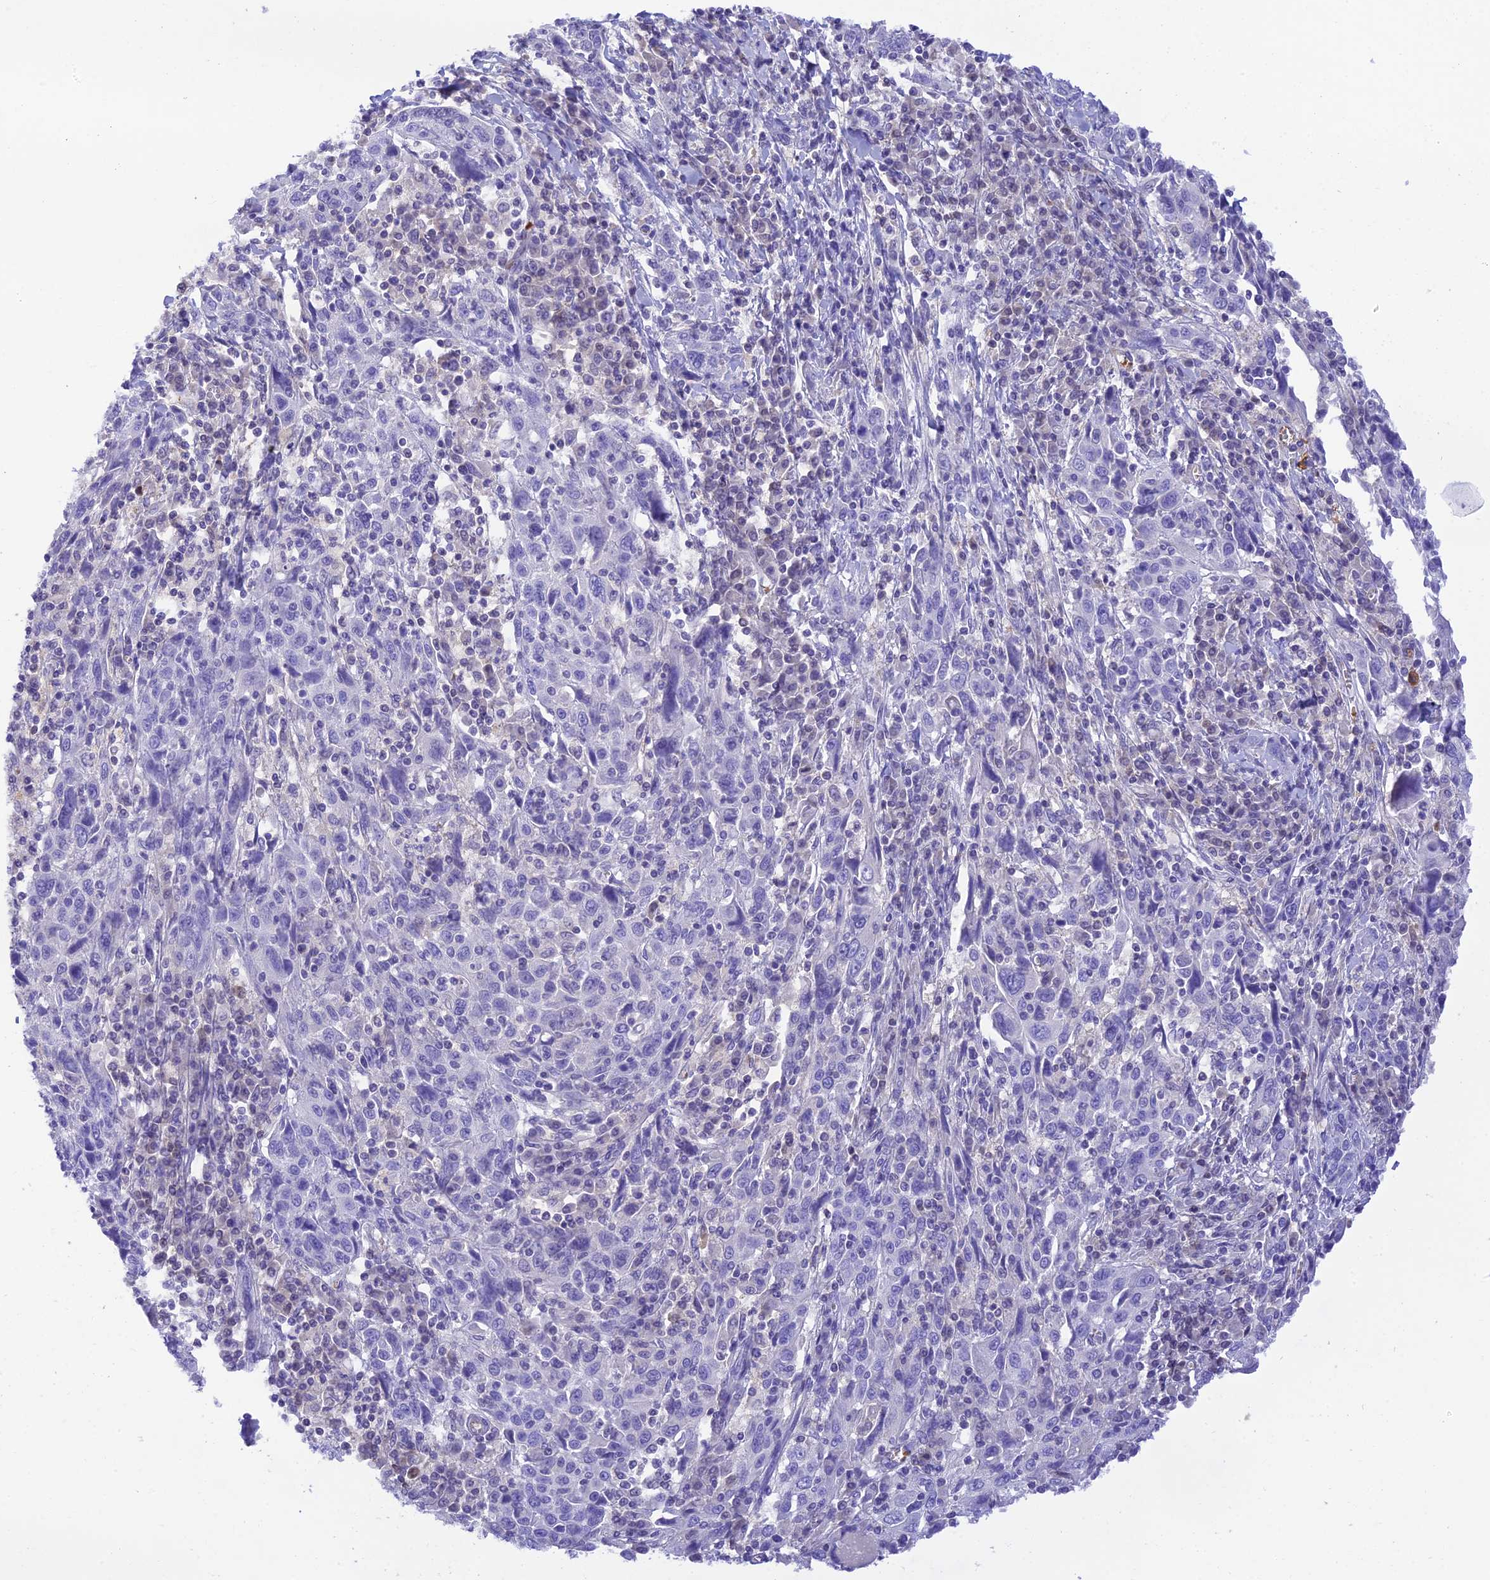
{"staining": {"intensity": "negative", "quantity": "none", "location": "none"}, "tissue": "cervical cancer", "cell_type": "Tumor cells", "image_type": "cancer", "snomed": [{"axis": "morphology", "description": "Squamous cell carcinoma, NOS"}, {"axis": "topography", "description": "Cervix"}], "caption": "High power microscopy image of an immunohistochemistry histopathology image of squamous cell carcinoma (cervical), revealing no significant expression in tumor cells. (DAB (3,3'-diaminobenzidine) immunohistochemistry, high magnification).", "gene": "HDHD2", "patient": {"sex": "female", "age": 46}}